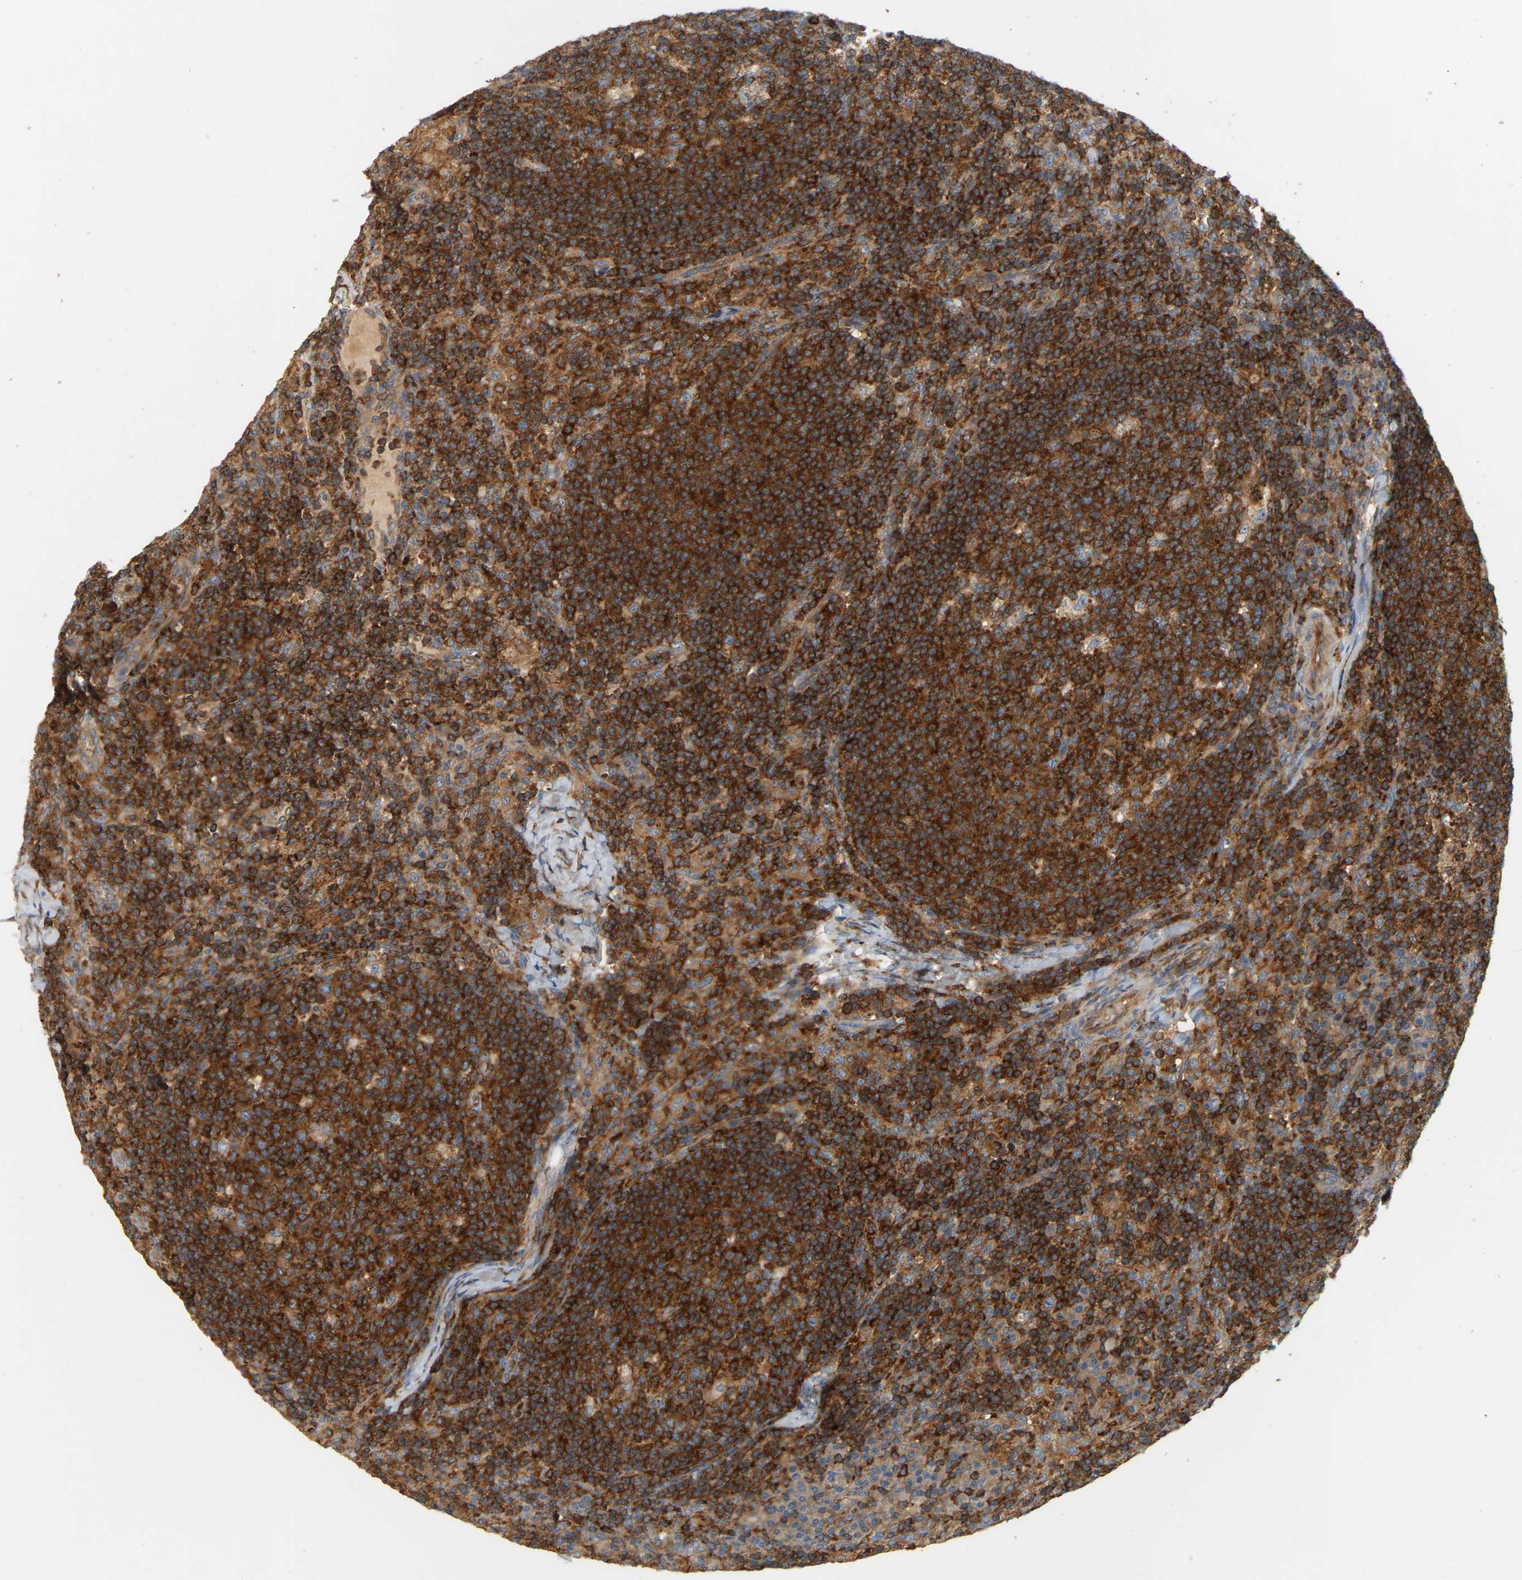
{"staining": {"intensity": "strong", "quantity": ">75%", "location": "cytoplasmic/membranous"}, "tissue": "lymph node", "cell_type": "Germinal center cells", "image_type": "normal", "snomed": [{"axis": "morphology", "description": "Normal tissue, NOS"}, {"axis": "morphology", "description": "Inflammation, NOS"}, {"axis": "topography", "description": "Lymph node"}], "caption": "The image exhibits a brown stain indicating the presence of a protein in the cytoplasmic/membranous of germinal center cells in lymph node. (Brightfield microscopy of DAB IHC at high magnification).", "gene": "AKAP13", "patient": {"sex": "male", "age": 55}}